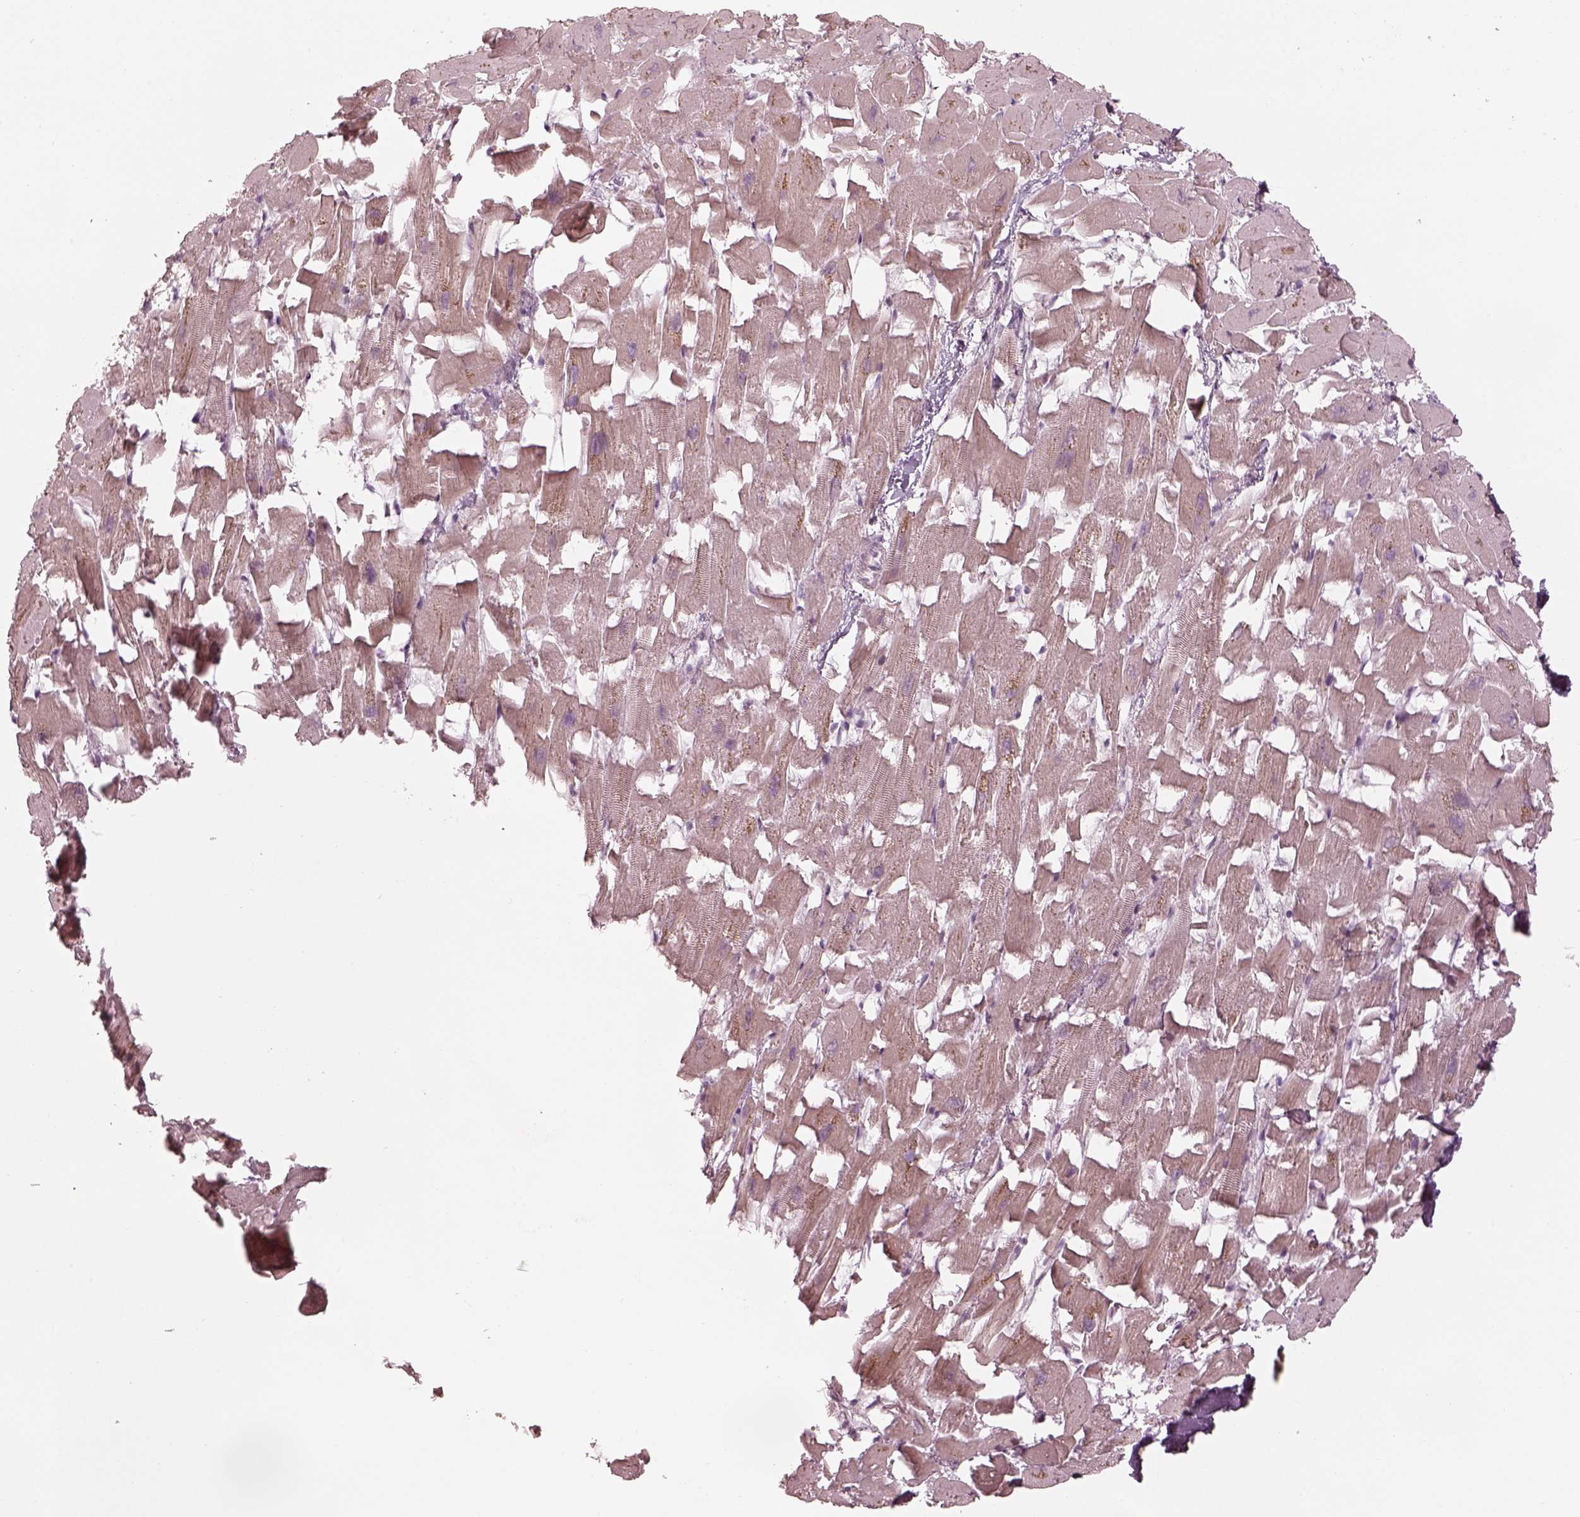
{"staining": {"intensity": "negative", "quantity": "none", "location": "none"}, "tissue": "heart muscle", "cell_type": "Cardiomyocytes", "image_type": "normal", "snomed": [{"axis": "morphology", "description": "Normal tissue, NOS"}, {"axis": "topography", "description": "Heart"}], "caption": "Heart muscle was stained to show a protein in brown. There is no significant positivity in cardiomyocytes. The staining is performed using DAB brown chromogen with nuclei counter-stained in using hematoxylin.", "gene": "SPATA6L", "patient": {"sex": "female", "age": 64}}